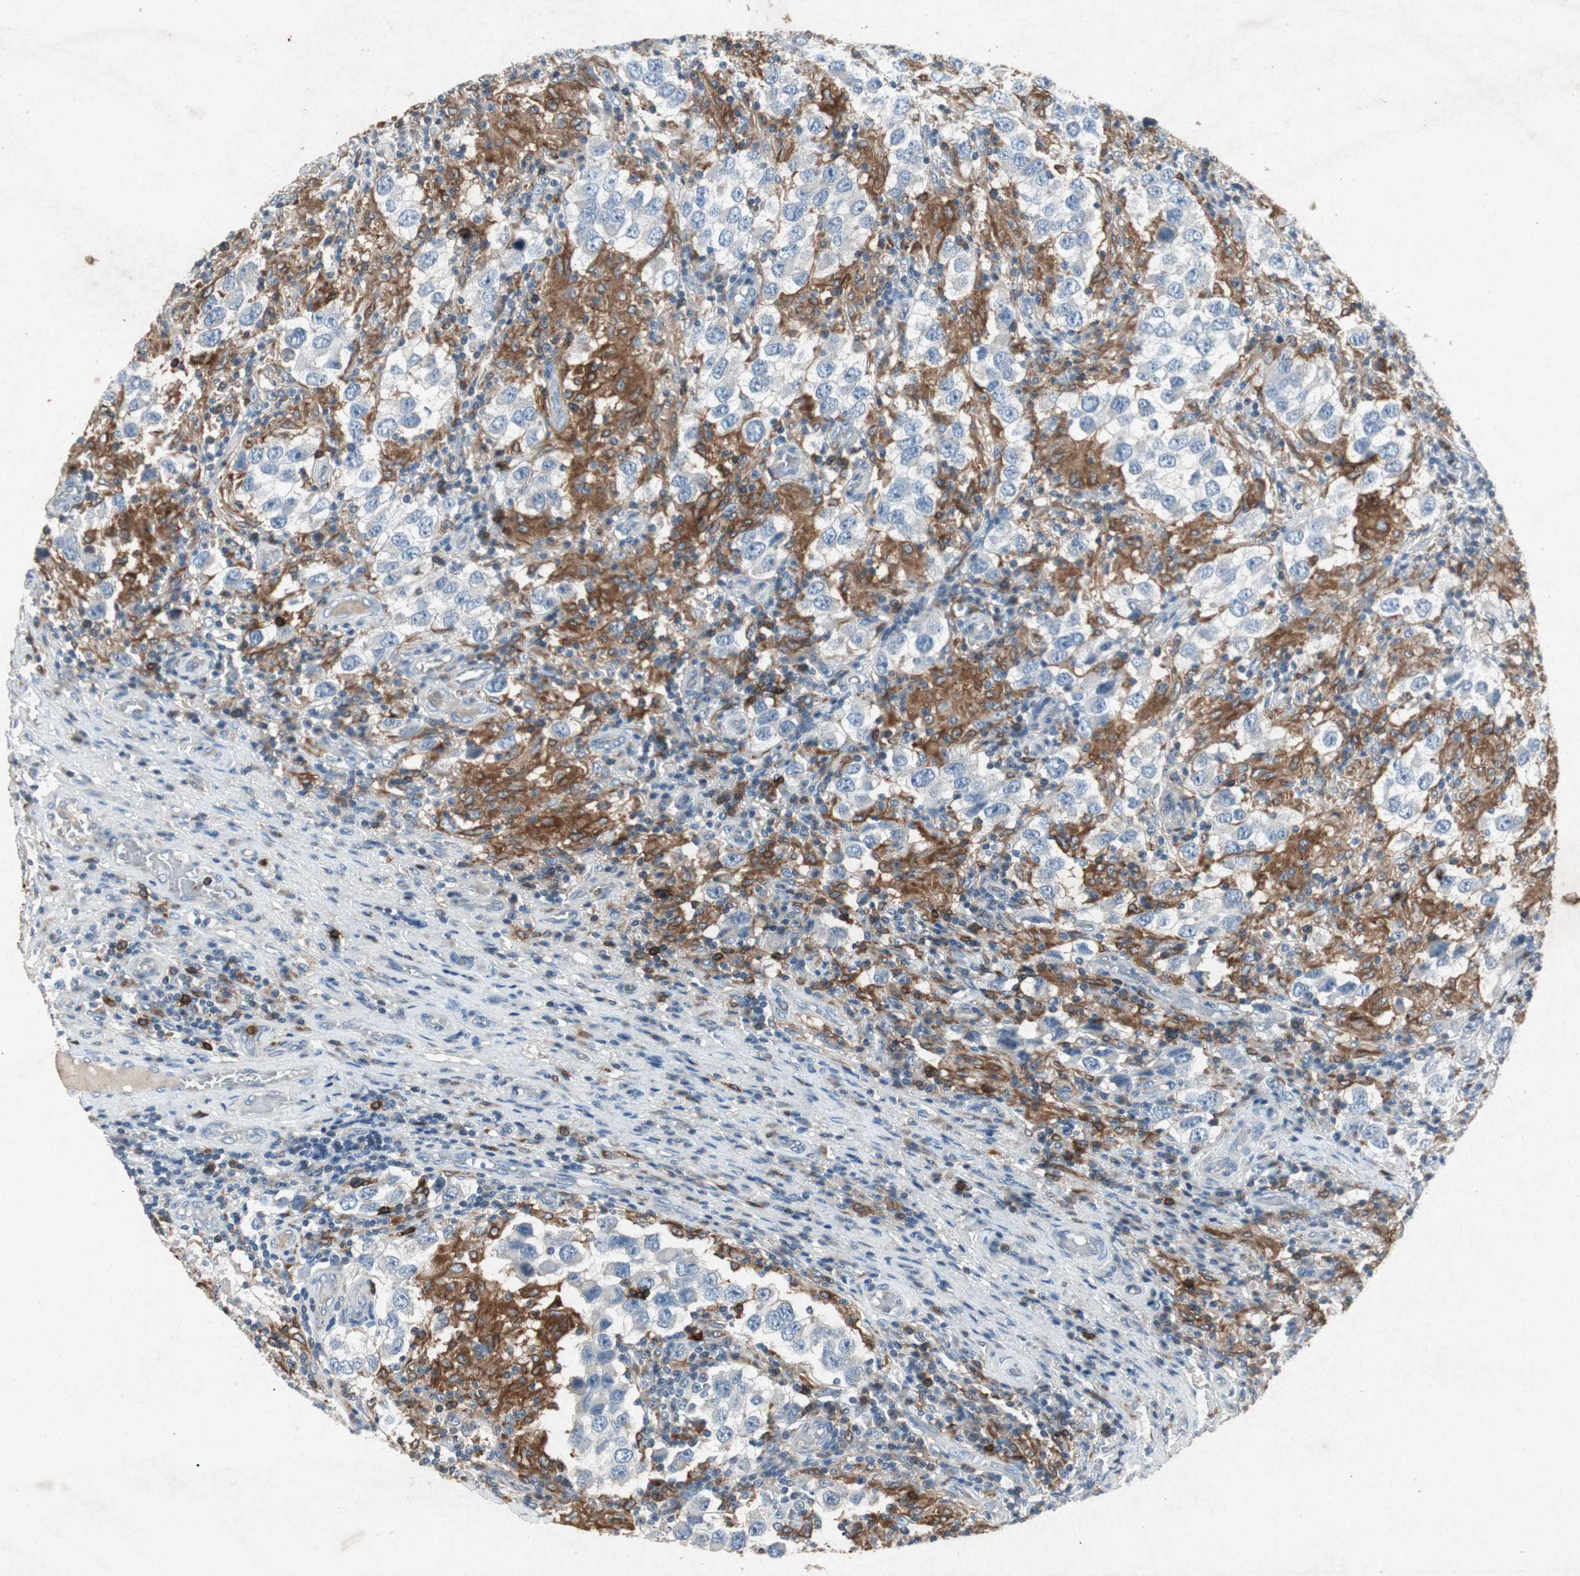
{"staining": {"intensity": "negative", "quantity": "none", "location": "none"}, "tissue": "testis cancer", "cell_type": "Tumor cells", "image_type": "cancer", "snomed": [{"axis": "morphology", "description": "Carcinoma, Embryonal, NOS"}, {"axis": "topography", "description": "Testis"}], "caption": "High power microscopy histopathology image of an IHC micrograph of testis cancer (embryonal carcinoma), revealing no significant staining in tumor cells.", "gene": "TYROBP", "patient": {"sex": "male", "age": 21}}